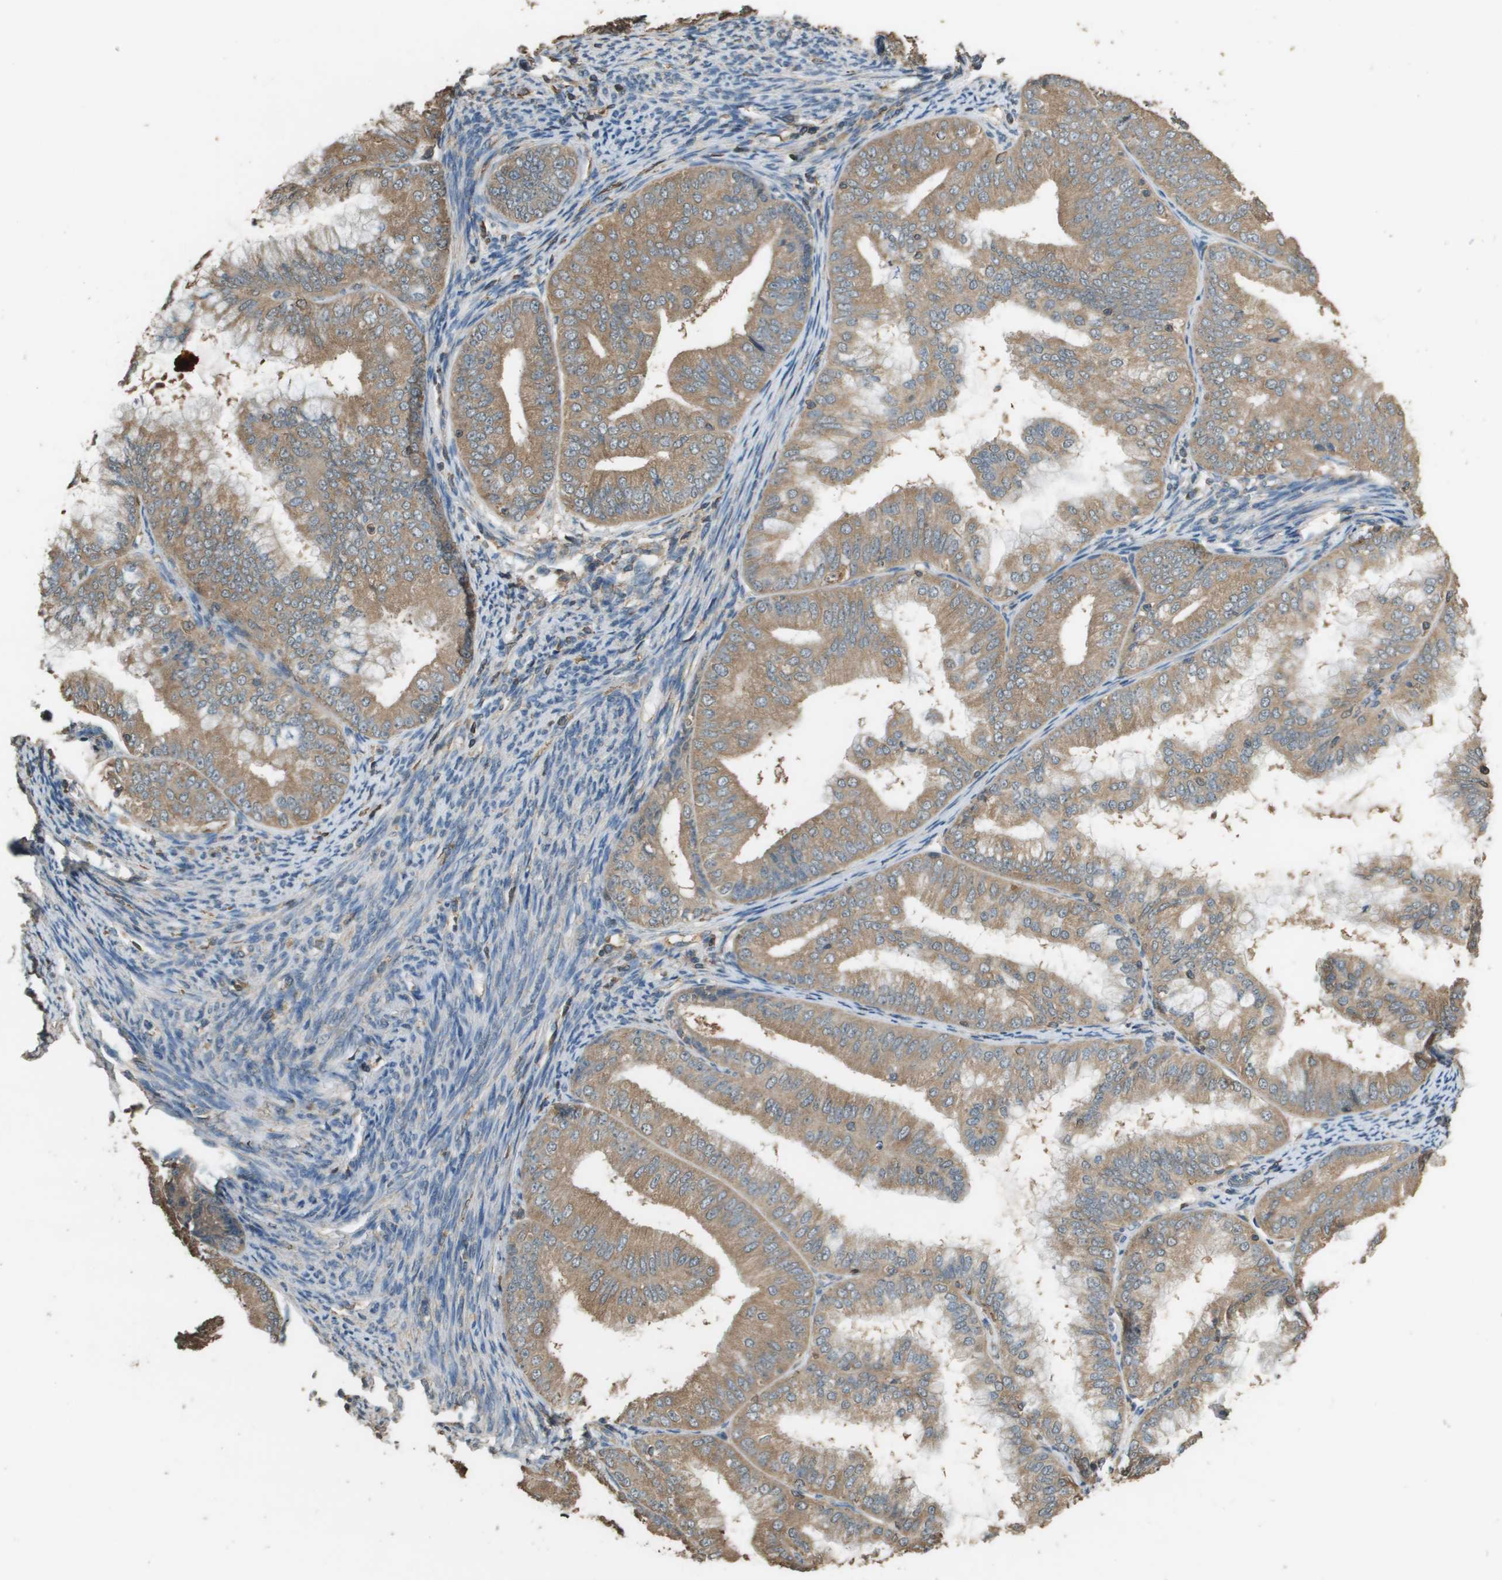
{"staining": {"intensity": "moderate", "quantity": ">75%", "location": "cytoplasmic/membranous"}, "tissue": "endometrial cancer", "cell_type": "Tumor cells", "image_type": "cancer", "snomed": [{"axis": "morphology", "description": "Adenocarcinoma, NOS"}, {"axis": "topography", "description": "Endometrium"}], "caption": "Protein expression analysis of endometrial cancer (adenocarcinoma) reveals moderate cytoplasmic/membranous positivity in about >75% of tumor cells.", "gene": "MS4A7", "patient": {"sex": "female", "age": 63}}